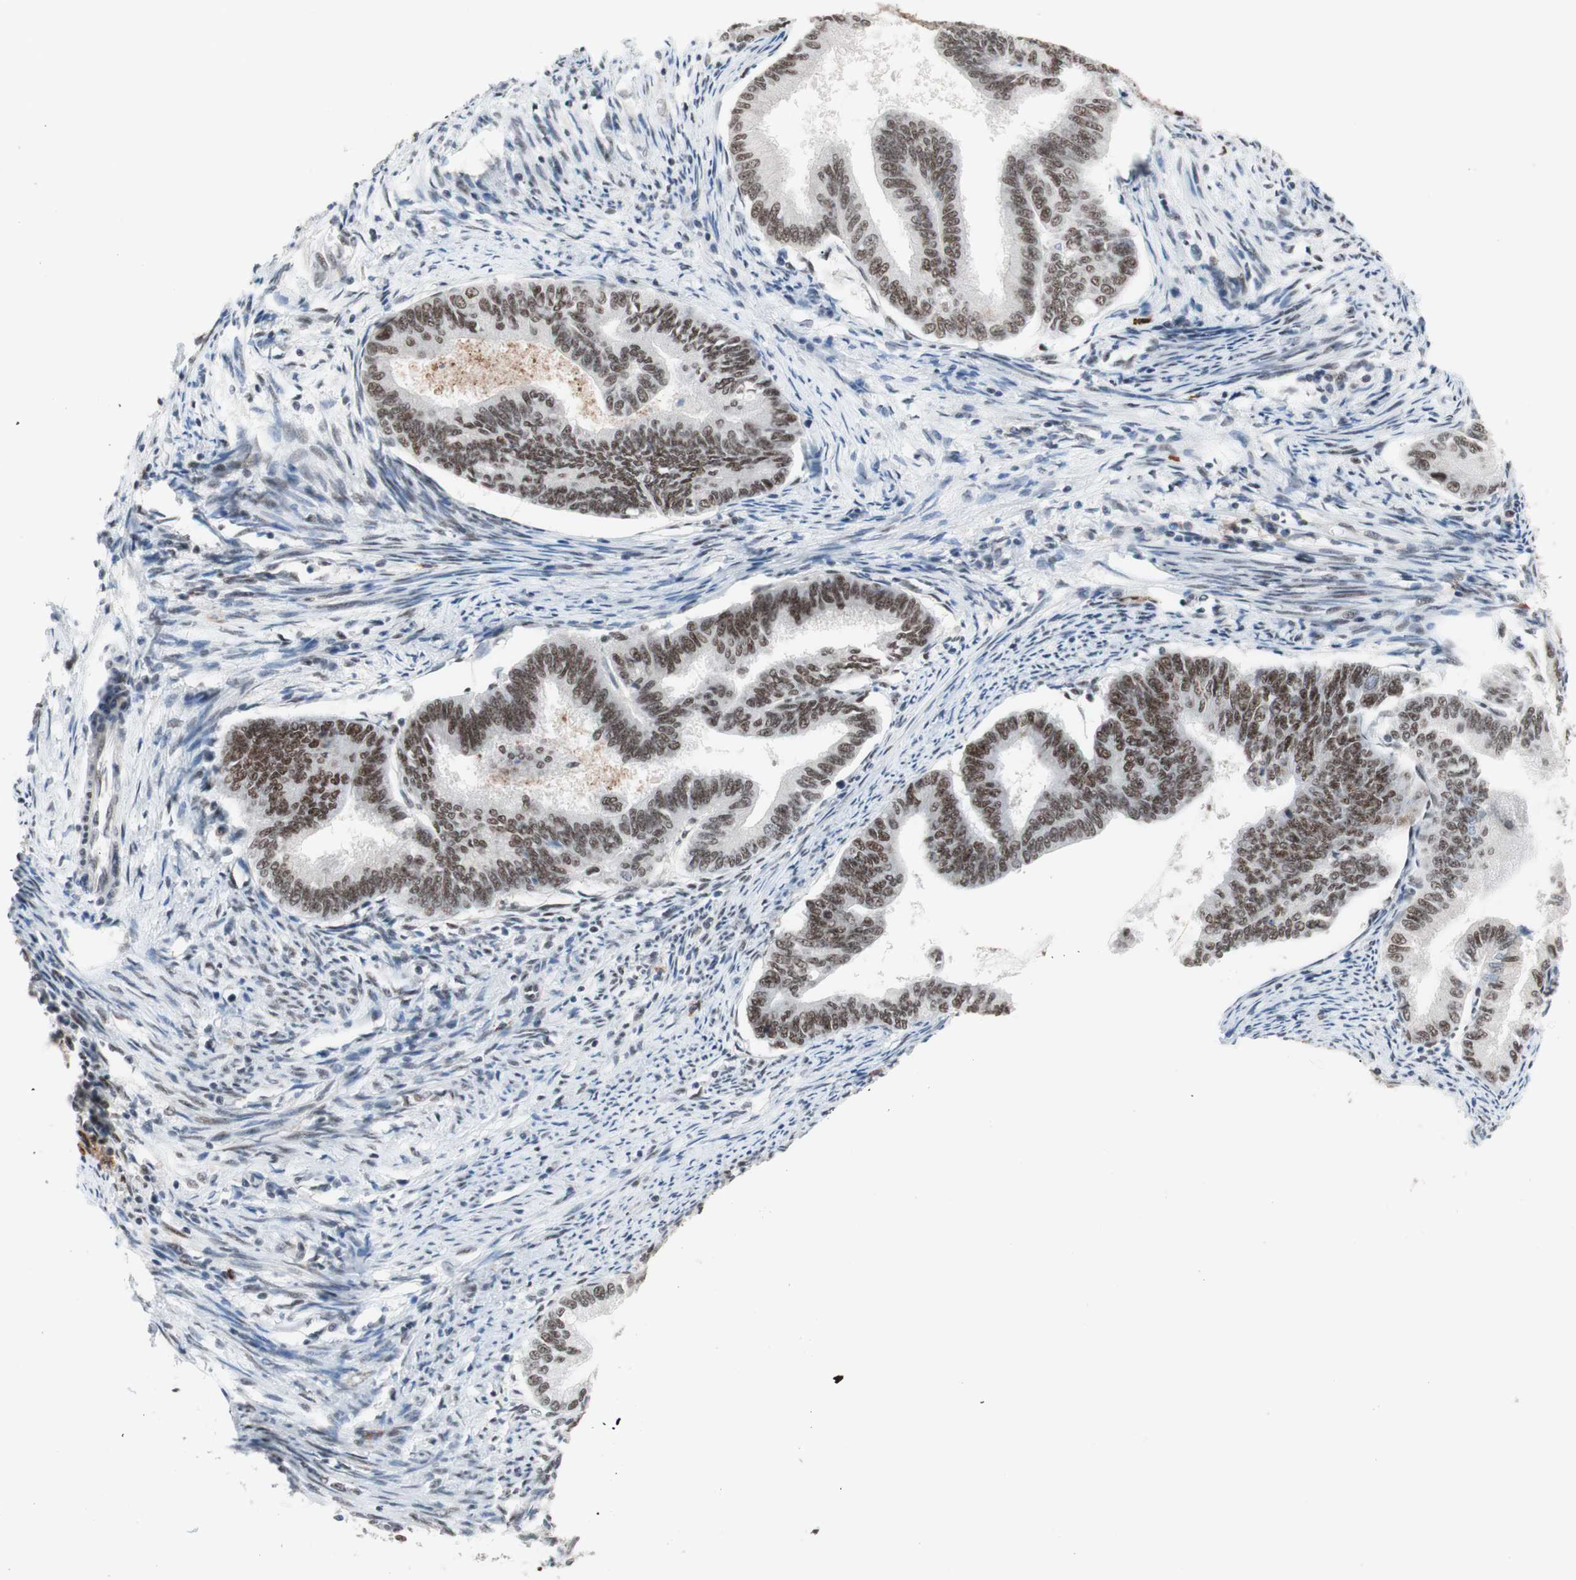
{"staining": {"intensity": "strong", "quantity": ">75%", "location": "nuclear"}, "tissue": "endometrial cancer", "cell_type": "Tumor cells", "image_type": "cancer", "snomed": [{"axis": "morphology", "description": "Adenocarcinoma, NOS"}, {"axis": "topography", "description": "Endometrium"}], "caption": "Immunohistochemical staining of human endometrial cancer (adenocarcinoma) shows high levels of strong nuclear protein positivity in approximately >75% of tumor cells.", "gene": "PRPF19", "patient": {"sex": "female", "age": 86}}